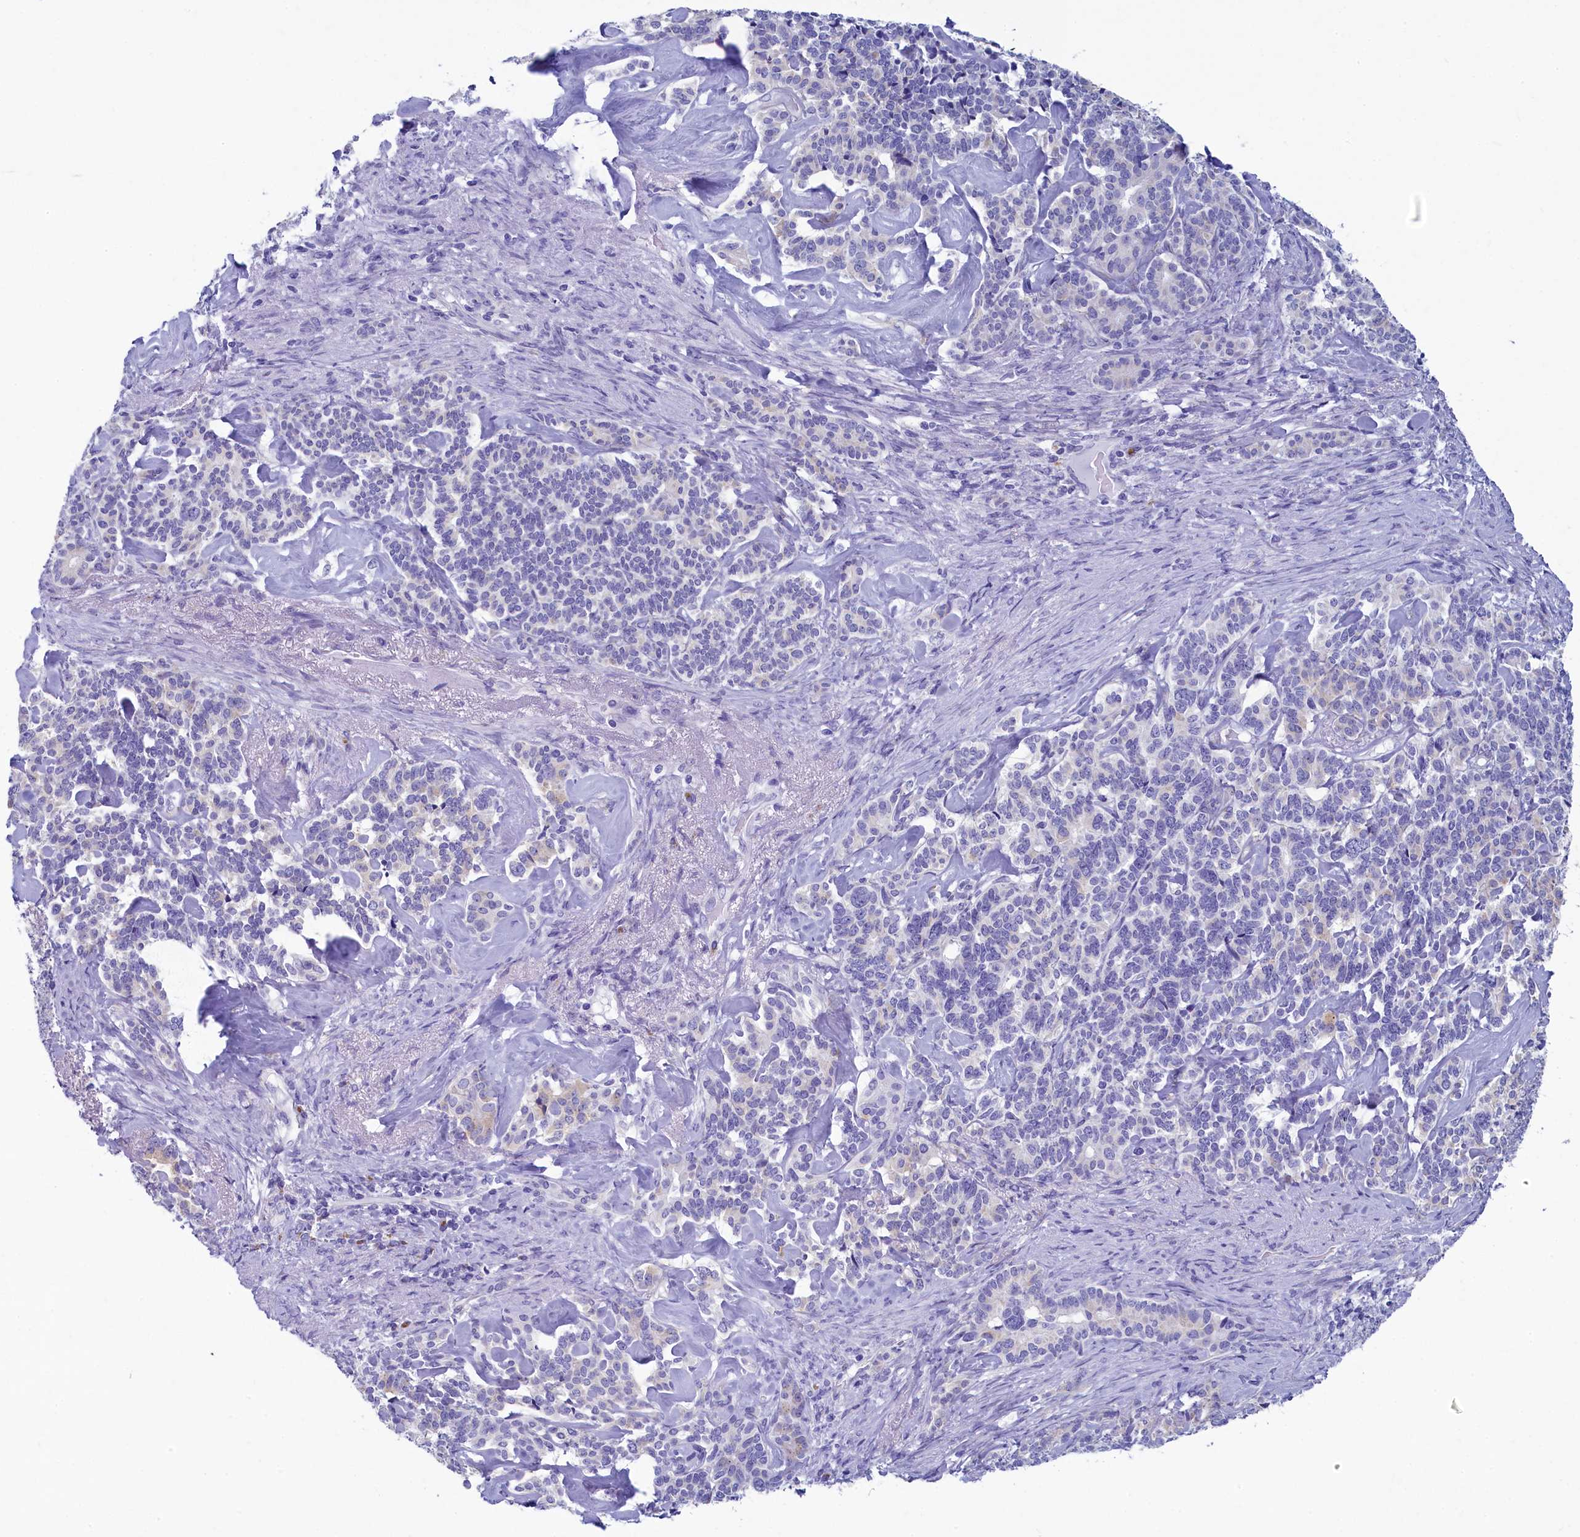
{"staining": {"intensity": "weak", "quantity": "<25%", "location": "cytoplasmic/membranous"}, "tissue": "pancreatic cancer", "cell_type": "Tumor cells", "image_type": "cancer", "snomed": [{"axis": "morphology", "description": "Adenocarcinoma, NOS"}, {"axis": "topography", "description": "Pancreas"}], "caption": "Pancreatic adenocarcinoma was stained to show a protein in brown. There is no significant staining in tumor cells.", "gene": "SKA3", "patient": {"sex": "female", "age": 74}}